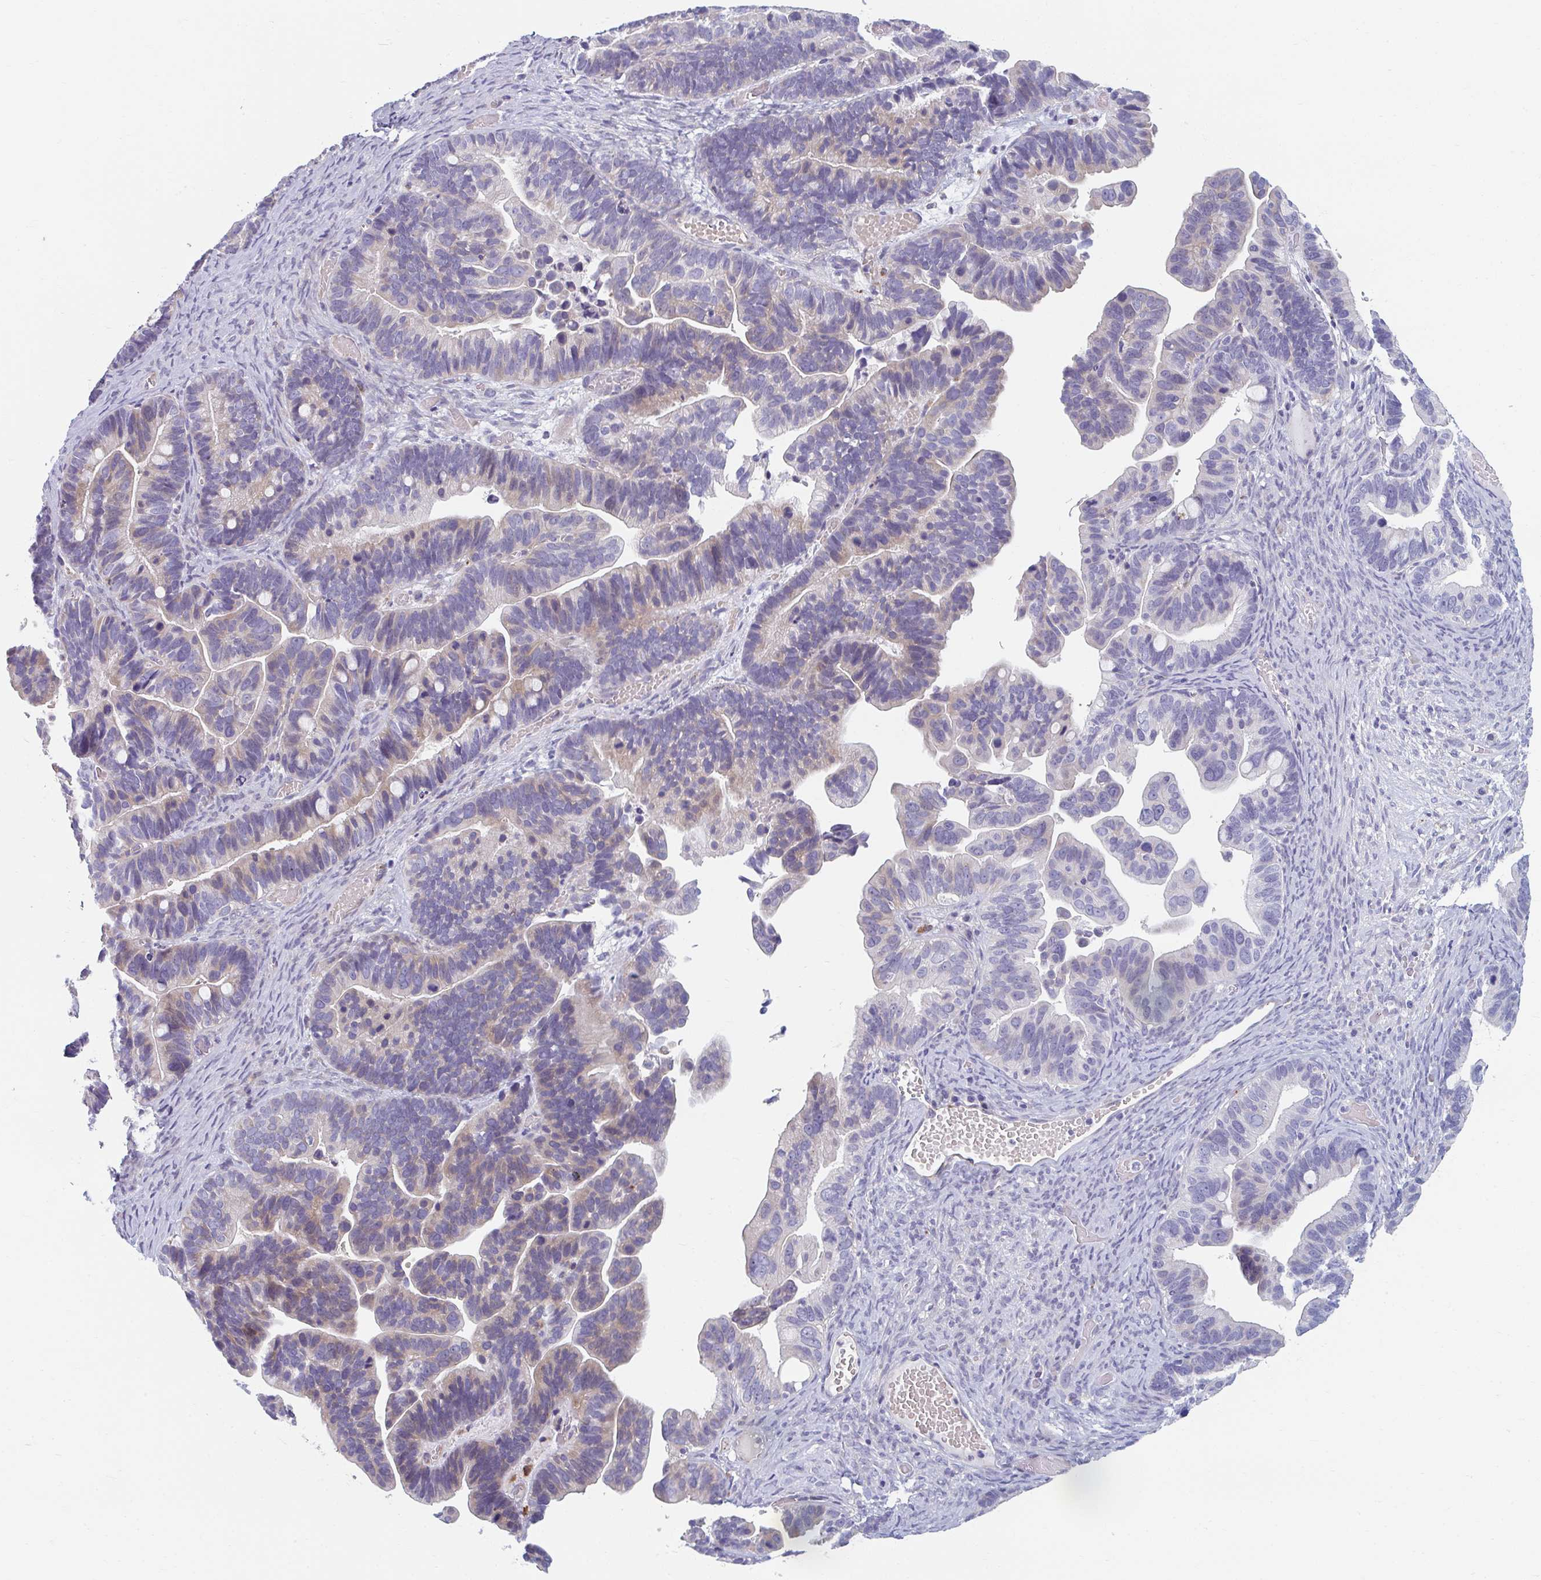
{"staining": {"intensity": "weak", "quantity": "<25%", "location": "cytoplasmic/membranous"}, "tissue": "ovarian cancer", "cell_type": "Tumor cells", "image_type": "cancer", "snomed": [{"axis": "morphology", "description": "Cystadenocarcinoma, serous, NOS"}, {"axis": "topography", "description": "Ovary"}], "caption": "Tumor cells are negative for brown protein staining in ovarian cancer. The staining was performed using DAB (3,3'-diaminobenzidine) to visualize the protein expression in brown, while the nuclei were stained in blue with hematoxylin (Magnification: 20x).", "gene": "EIF1AD", "patient": {"sex": "female", "age": 56}}